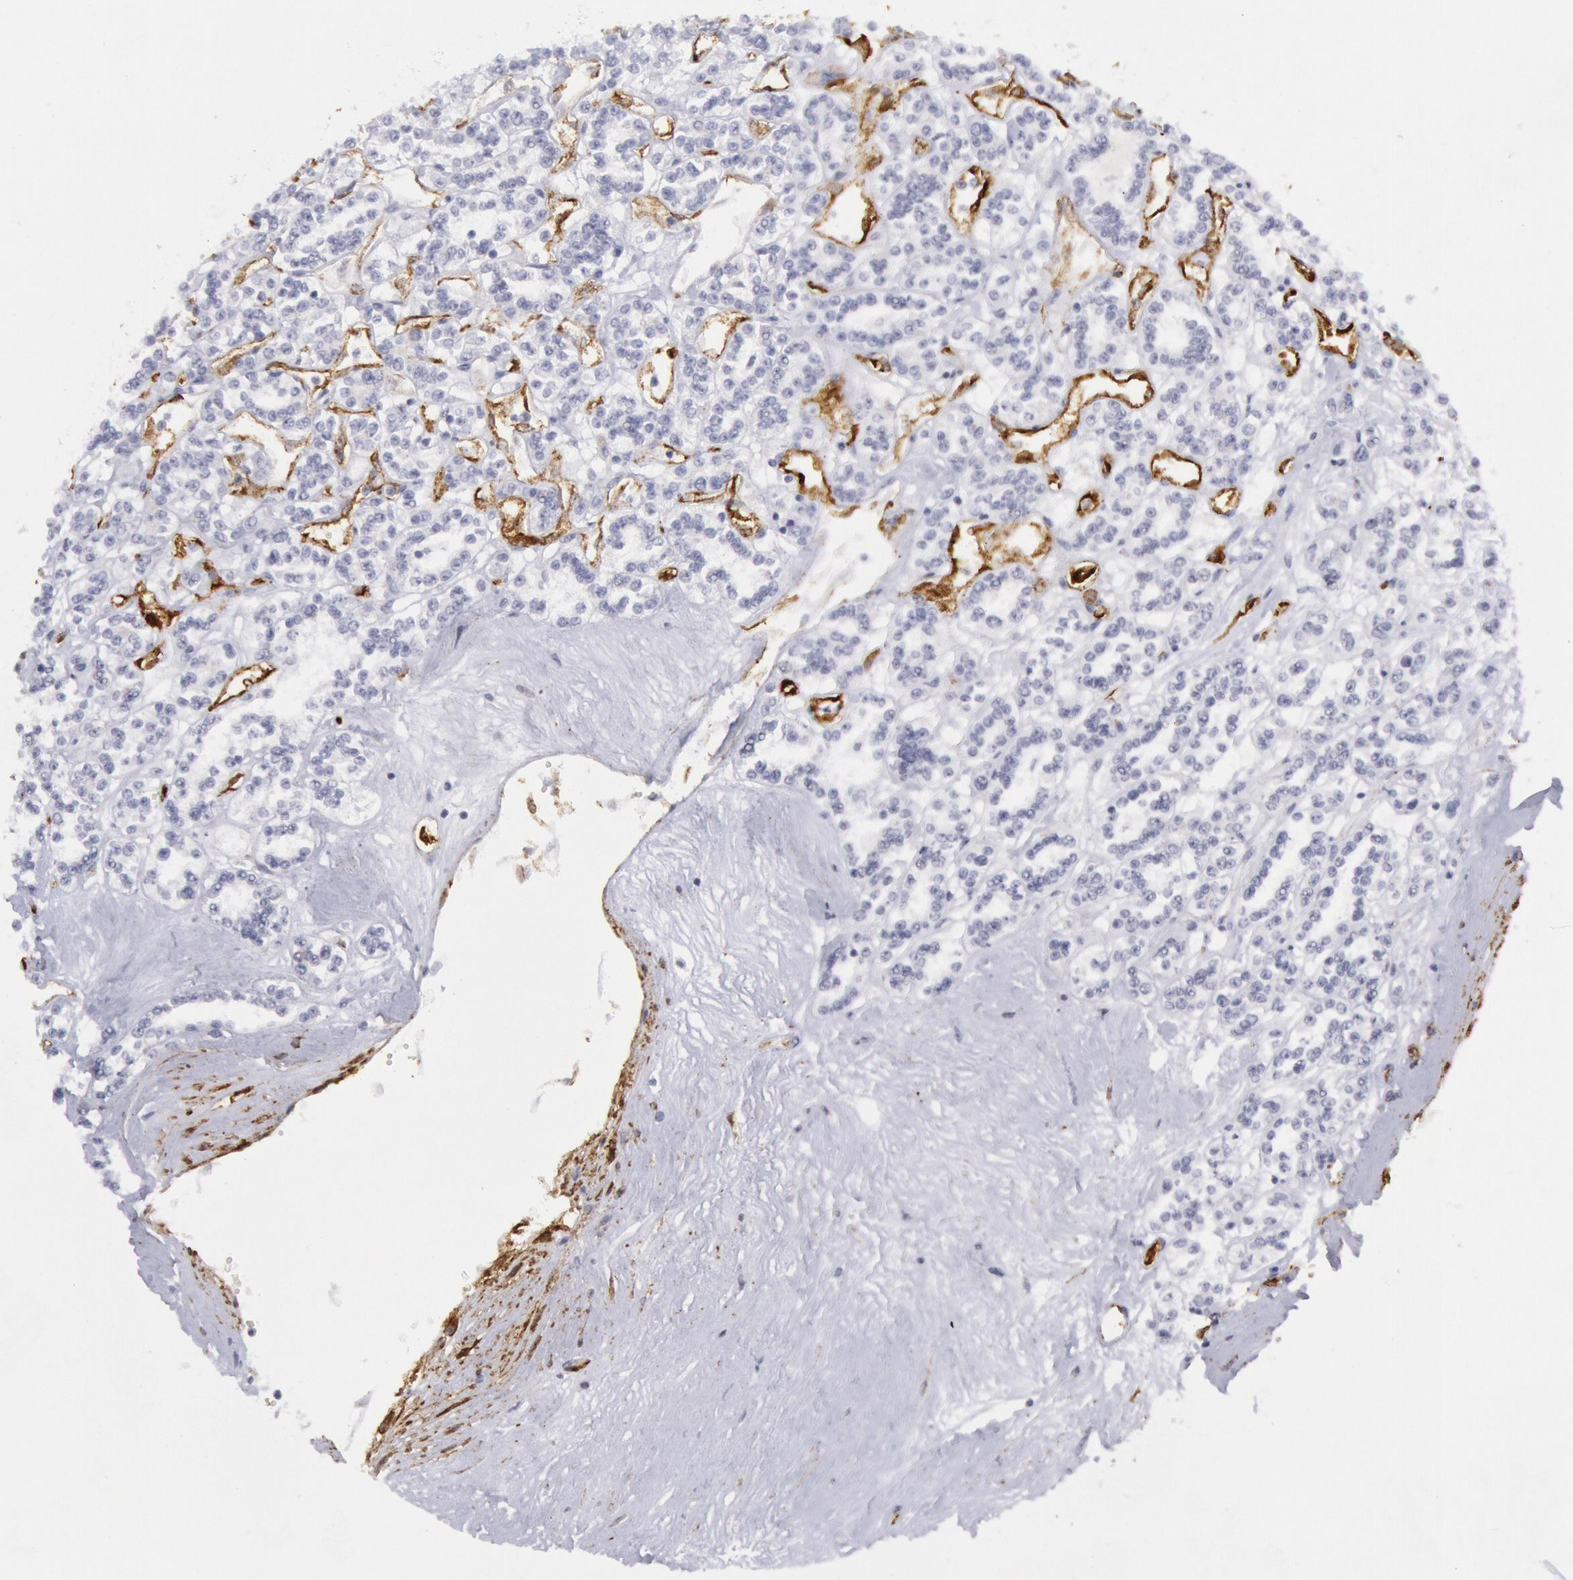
{"staining": {"intensity": "negative", "quantity": "none", "location": "none"}, "tissue": "renal cancer", "cell_type": "Tumor cells", "image_type": "cancer", "snomed": [{"axis": "morphology", "description": "Adenocarcinoma, NOS"}, {"axis": "topography", "description": "Kidney"}], "caption": "Renal adenocarcinoma stained for a protein using immunohistochemistry (IHC) demonstrates no positivity tumor cells.", "gene": "CDH13", "patient": {"sex": "female", "age": 76}}